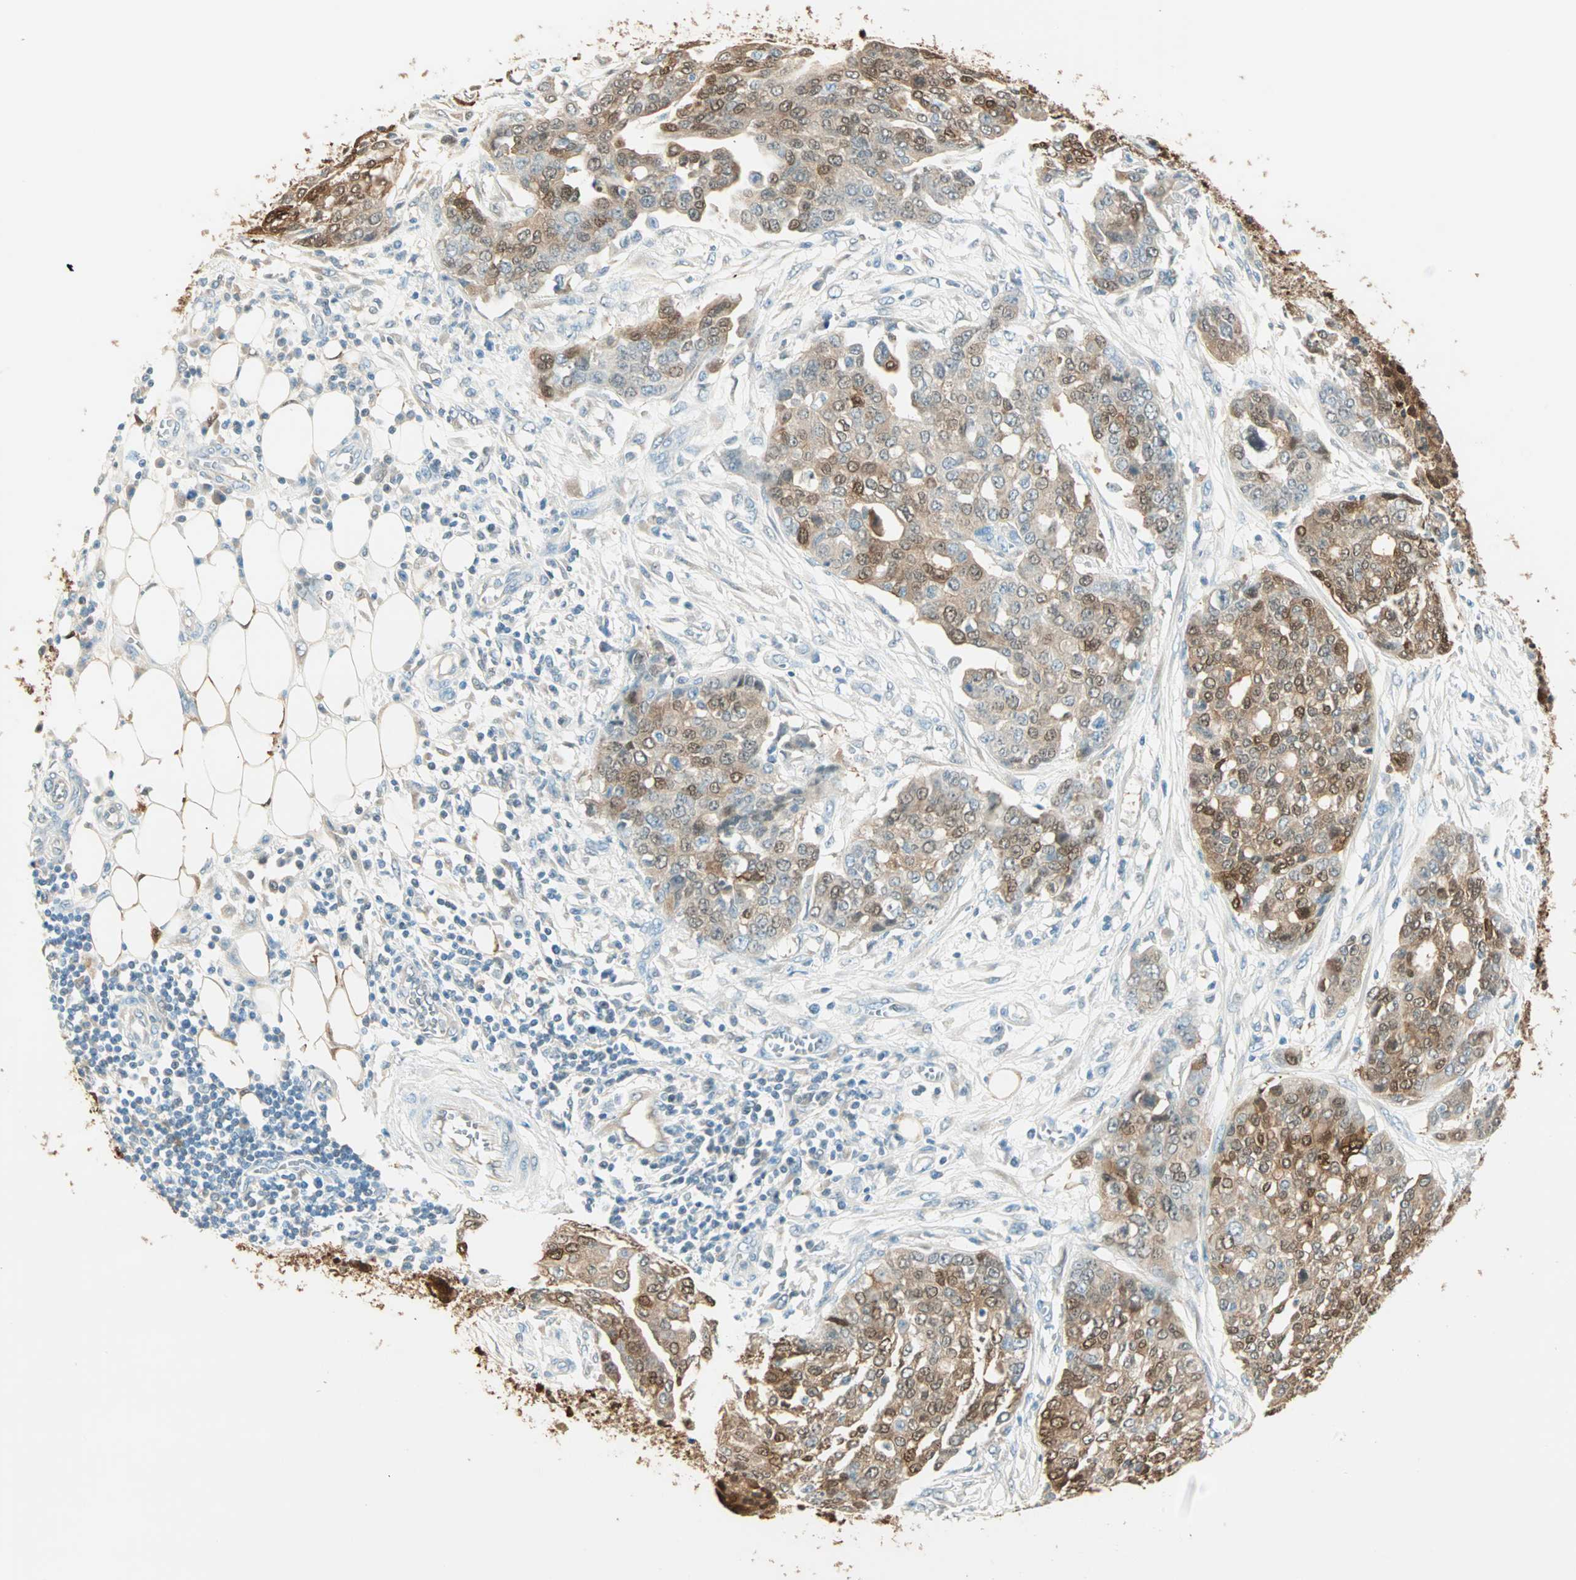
{"staining": {"intensity": "strong", "quantity": ">75%", "location": "cytoplasmic/membranous,nuclear"}, "tissue": "ovarian cancer", "cell_type": "Tumor cells", "image_type": "cancer", "snomed": [{"axis": "morphology", "description": "Cystadenocarcinoma, serous, NOS"}, {"axis": "topography", "description": "Soft tissue"}, {"axis": "topography", "description": "Ovary"}], "caption": "DAB immunohistochemical staining of serous cystadenocarcinoma (ovarian) exhibits strong cytoplasmic/membranous and nuclear protein expression in about >75% of tumor cells.", "gene": "S100A1", "patient": {"sex": "female", "age": 57}}